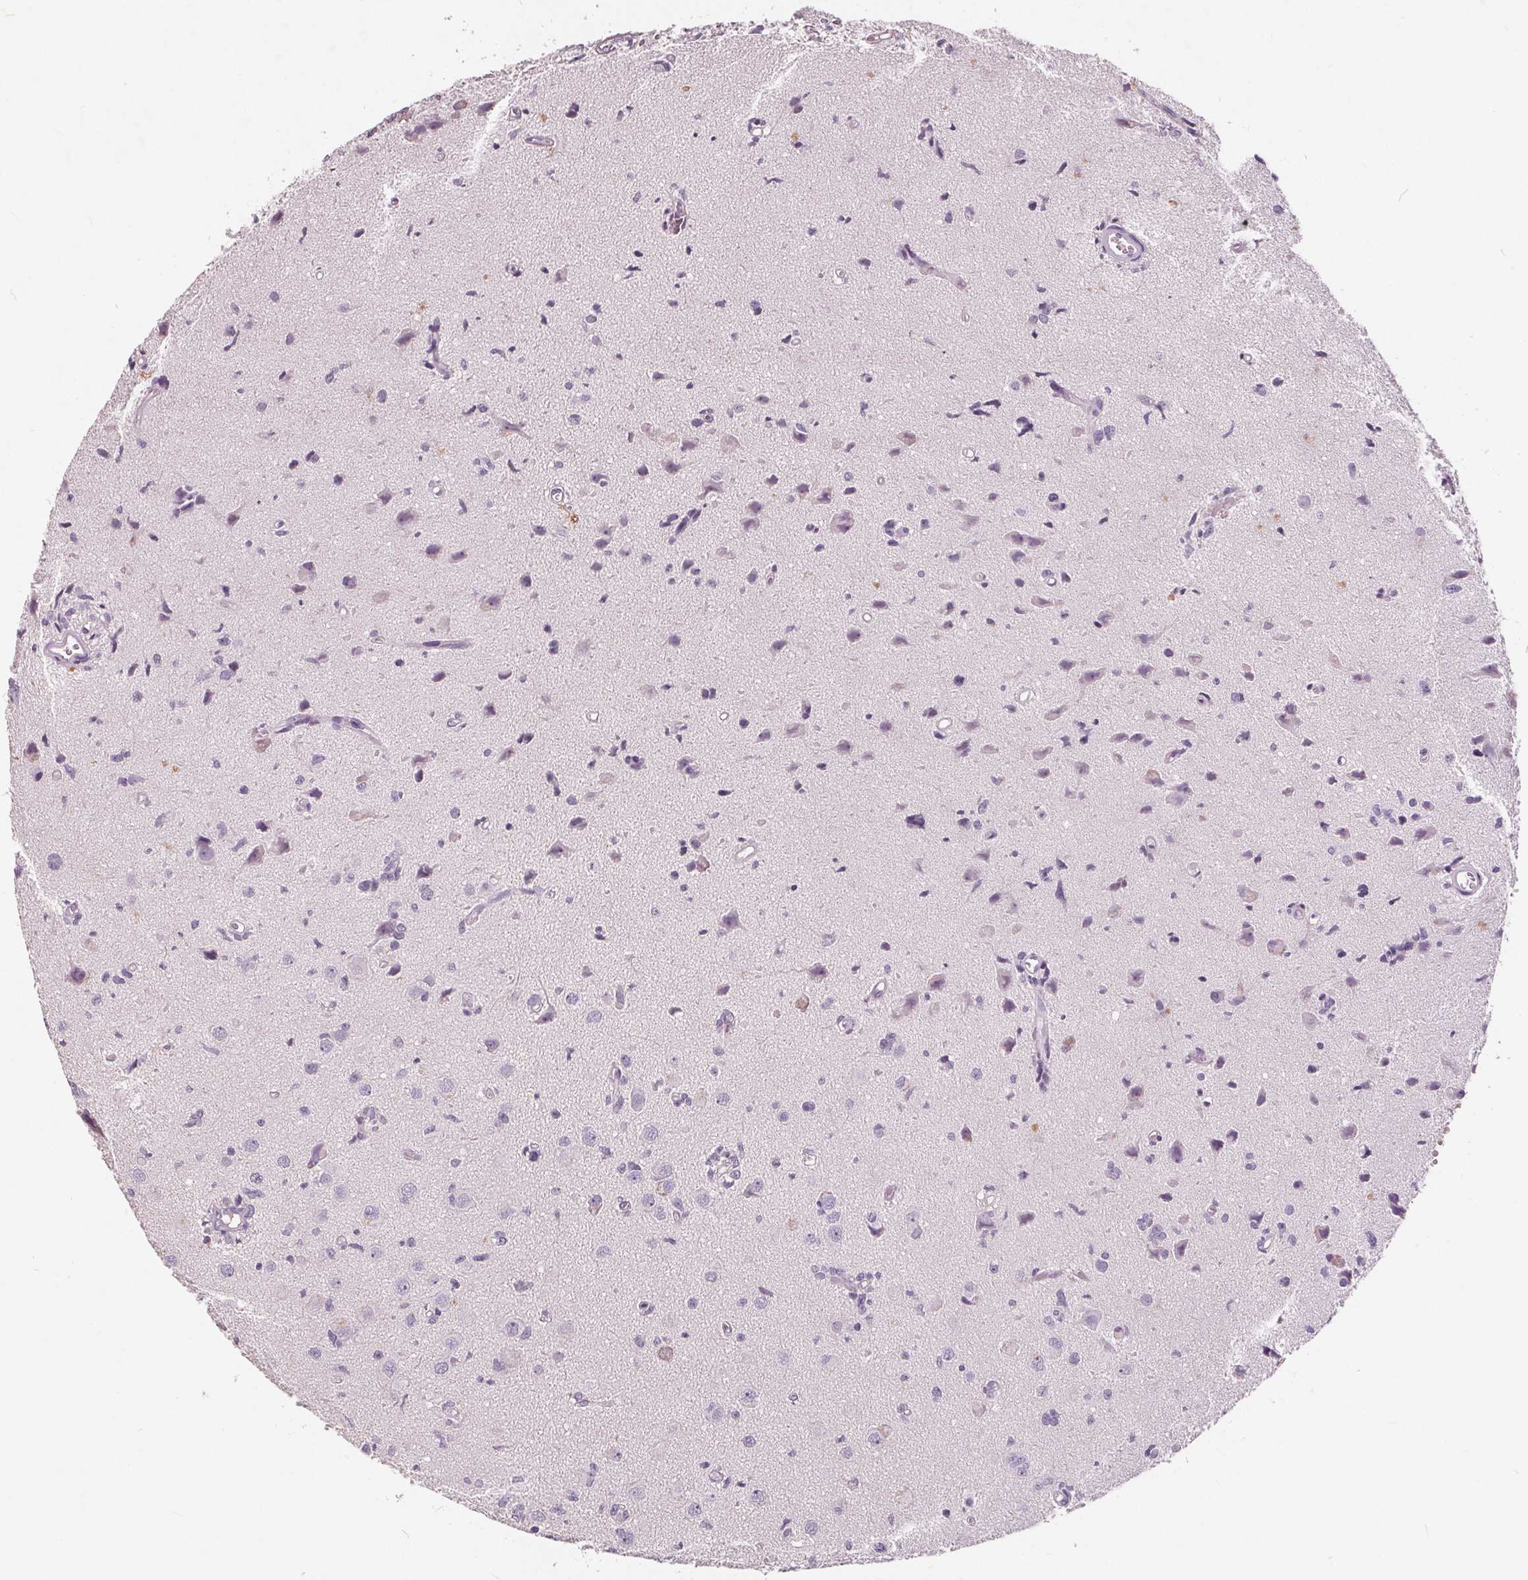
{"staining": {"intensity": "negative", "quantity": "none", "location": "none"}, "tissue": "glioma", "cell_type": "Tumor cells", "image_type": "cancer", "snomed": [{"axis": "morphology", "description": "Glioma, malignant, High grade"}, {"axis": "topography", "description": "Brain"}], "caption": "Immunohistochemistry (IHC) of glioma reveals no staining in tumor cells.", "gene": "PLA2G2E", "patient": {"sex": "male", "age": 67}}